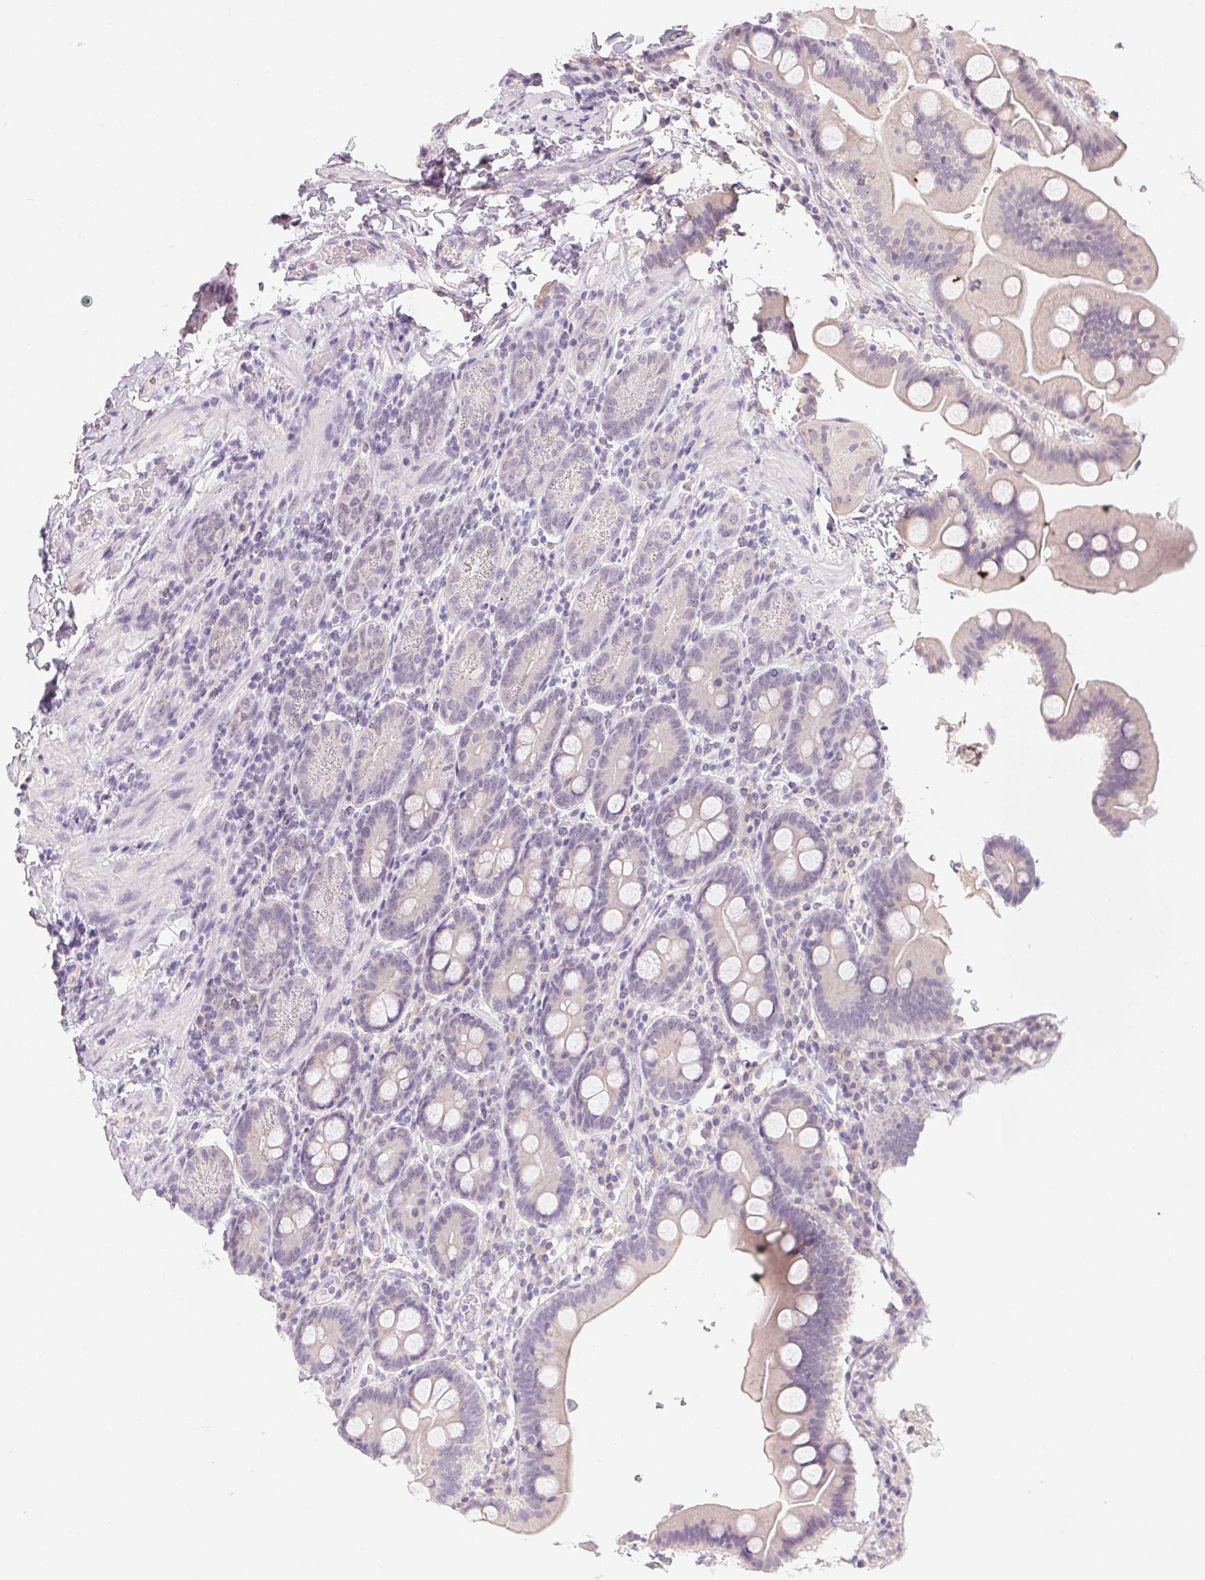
{"staining": {"intensity": "negative", "quantity": "none", "location": "none"}, "tissue": "duodenum", "cell_type": "Glandular cells", "image_type": "normal", "snomed": [{"axis": "morphology", "description": "Normal tissue, NOS"}, {"axis": "topography", "description": "Pancreas"}, {"axis": "topography", "description": "Duodenum"}], "caption": "IHC histopathology image of unremarkable human duodenum stained for a protein (brown), which shows no staining in glandular cells. (DAB (3,3'-diaminobenzidine) immunohistochemistry (IHC), high magnification).", "gene": "SLC6A18", "patient": {"sex": "male", "age": 59}}